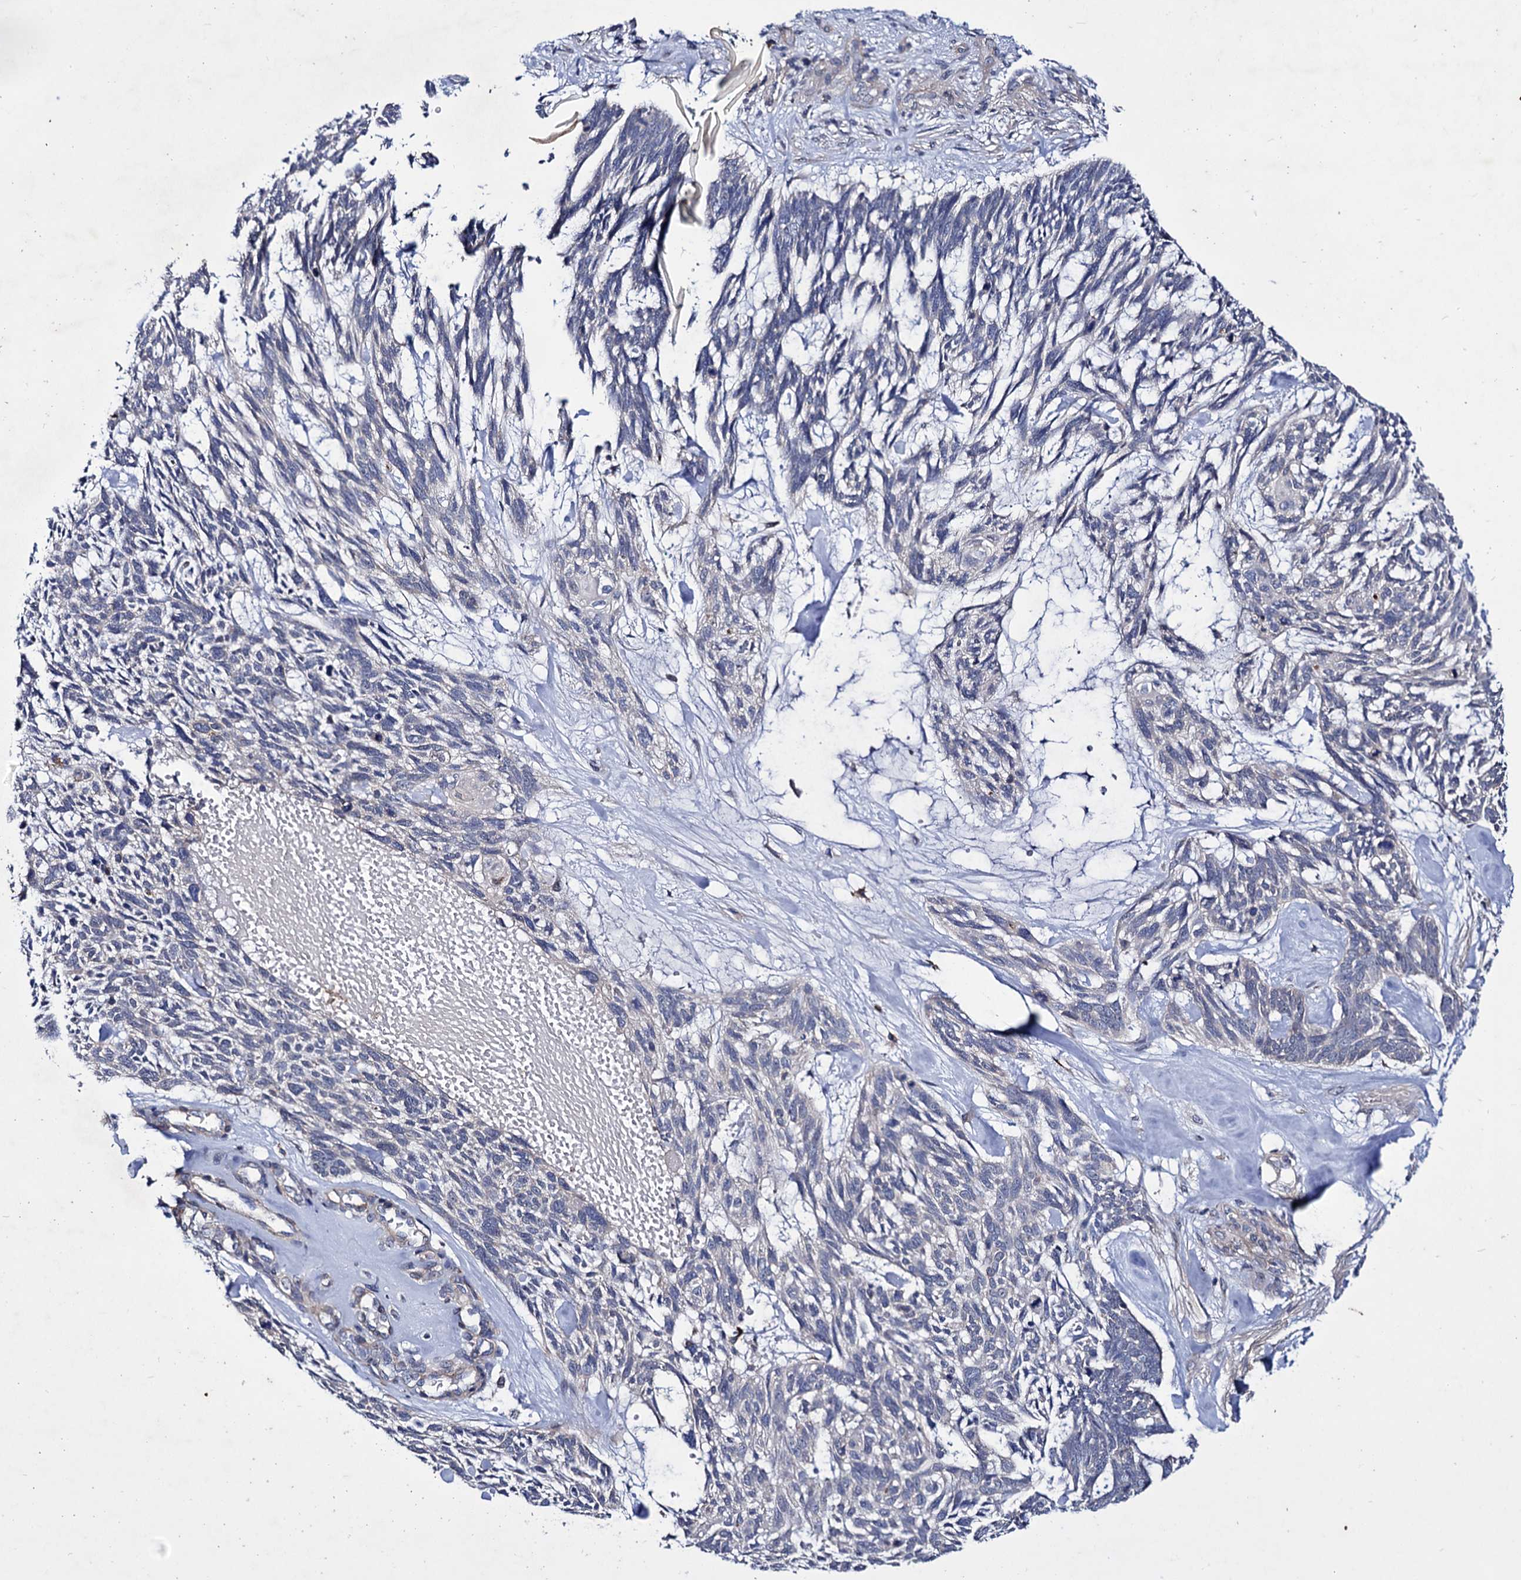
{"staining": {"intensity": "negative", "quantity": "none", "location": "none"}, "tissue": "skin cancer", "cell_type": "Tumor cells", "image_type": "cancer", "snomed": [{"axis": "morphology", "description": "Basal cell carcinoma"}, {"axis": "topography", "description": "Skin"}], "caption": "DAB (3,3'-diaminobenzidine) immunohistochemical staining of skin cancer displays no significant staining in tumor cells.", "gene": "AXL", "patient": {"sex": "male", "age": 88}}